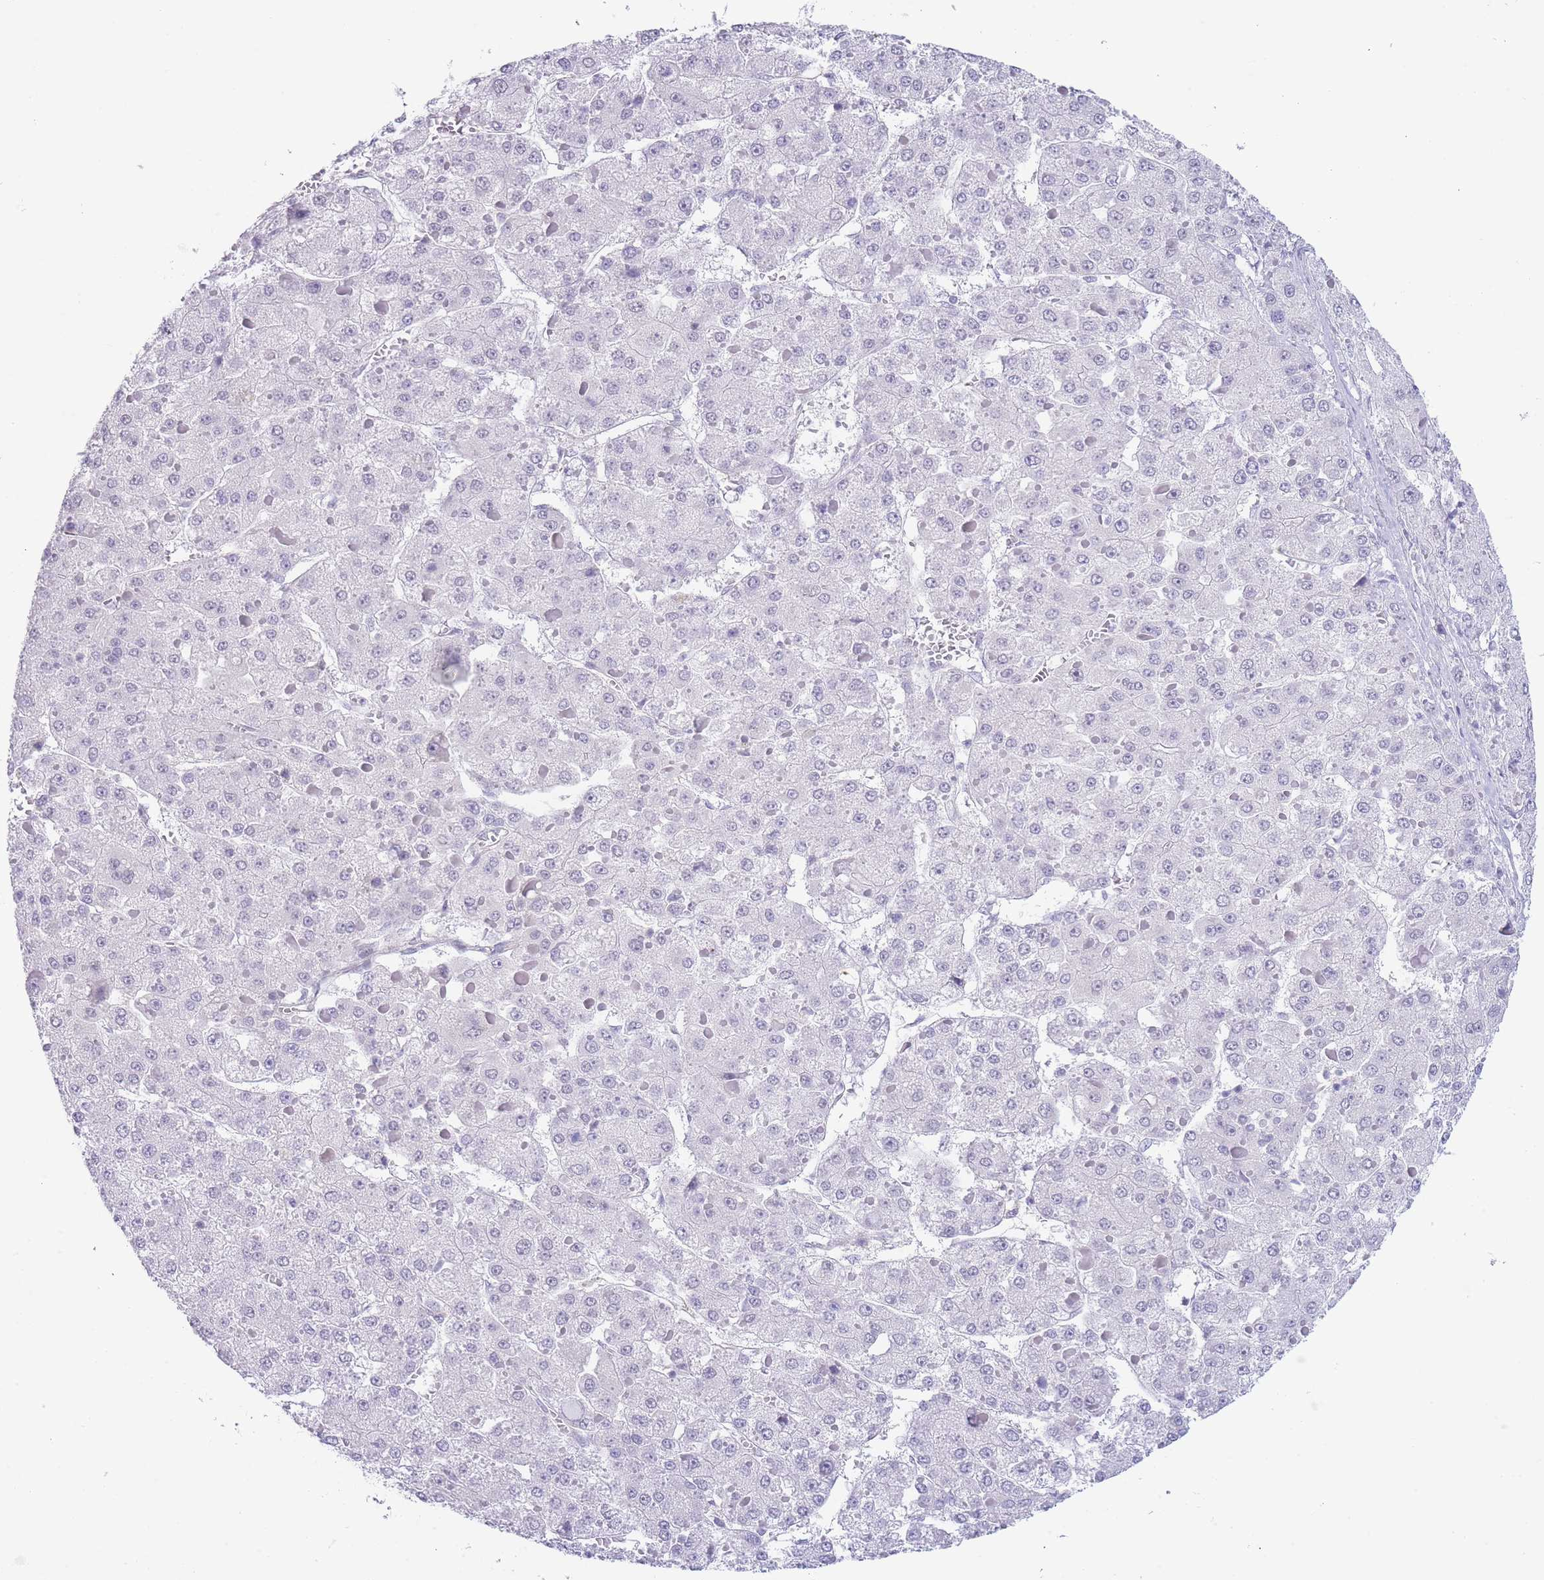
{"staining": {"intensity": "negative", "quantity": "none", "location": "none"}, "tissue": "liver cancer", "cell_type": "Tumor cells", "image_type": "cancer", "snomed": [{"axis": "morphology", "description": "Carcinoma, Hepatocellular, NOS"}, {"axis": "topography", "description": "Liver"}], "caption": "This is an IHC micrograph of liver cancer. There is no staining in tumor cells.", "gene": "ASAP3", "patient": {"sex": "female", "age": 73}}